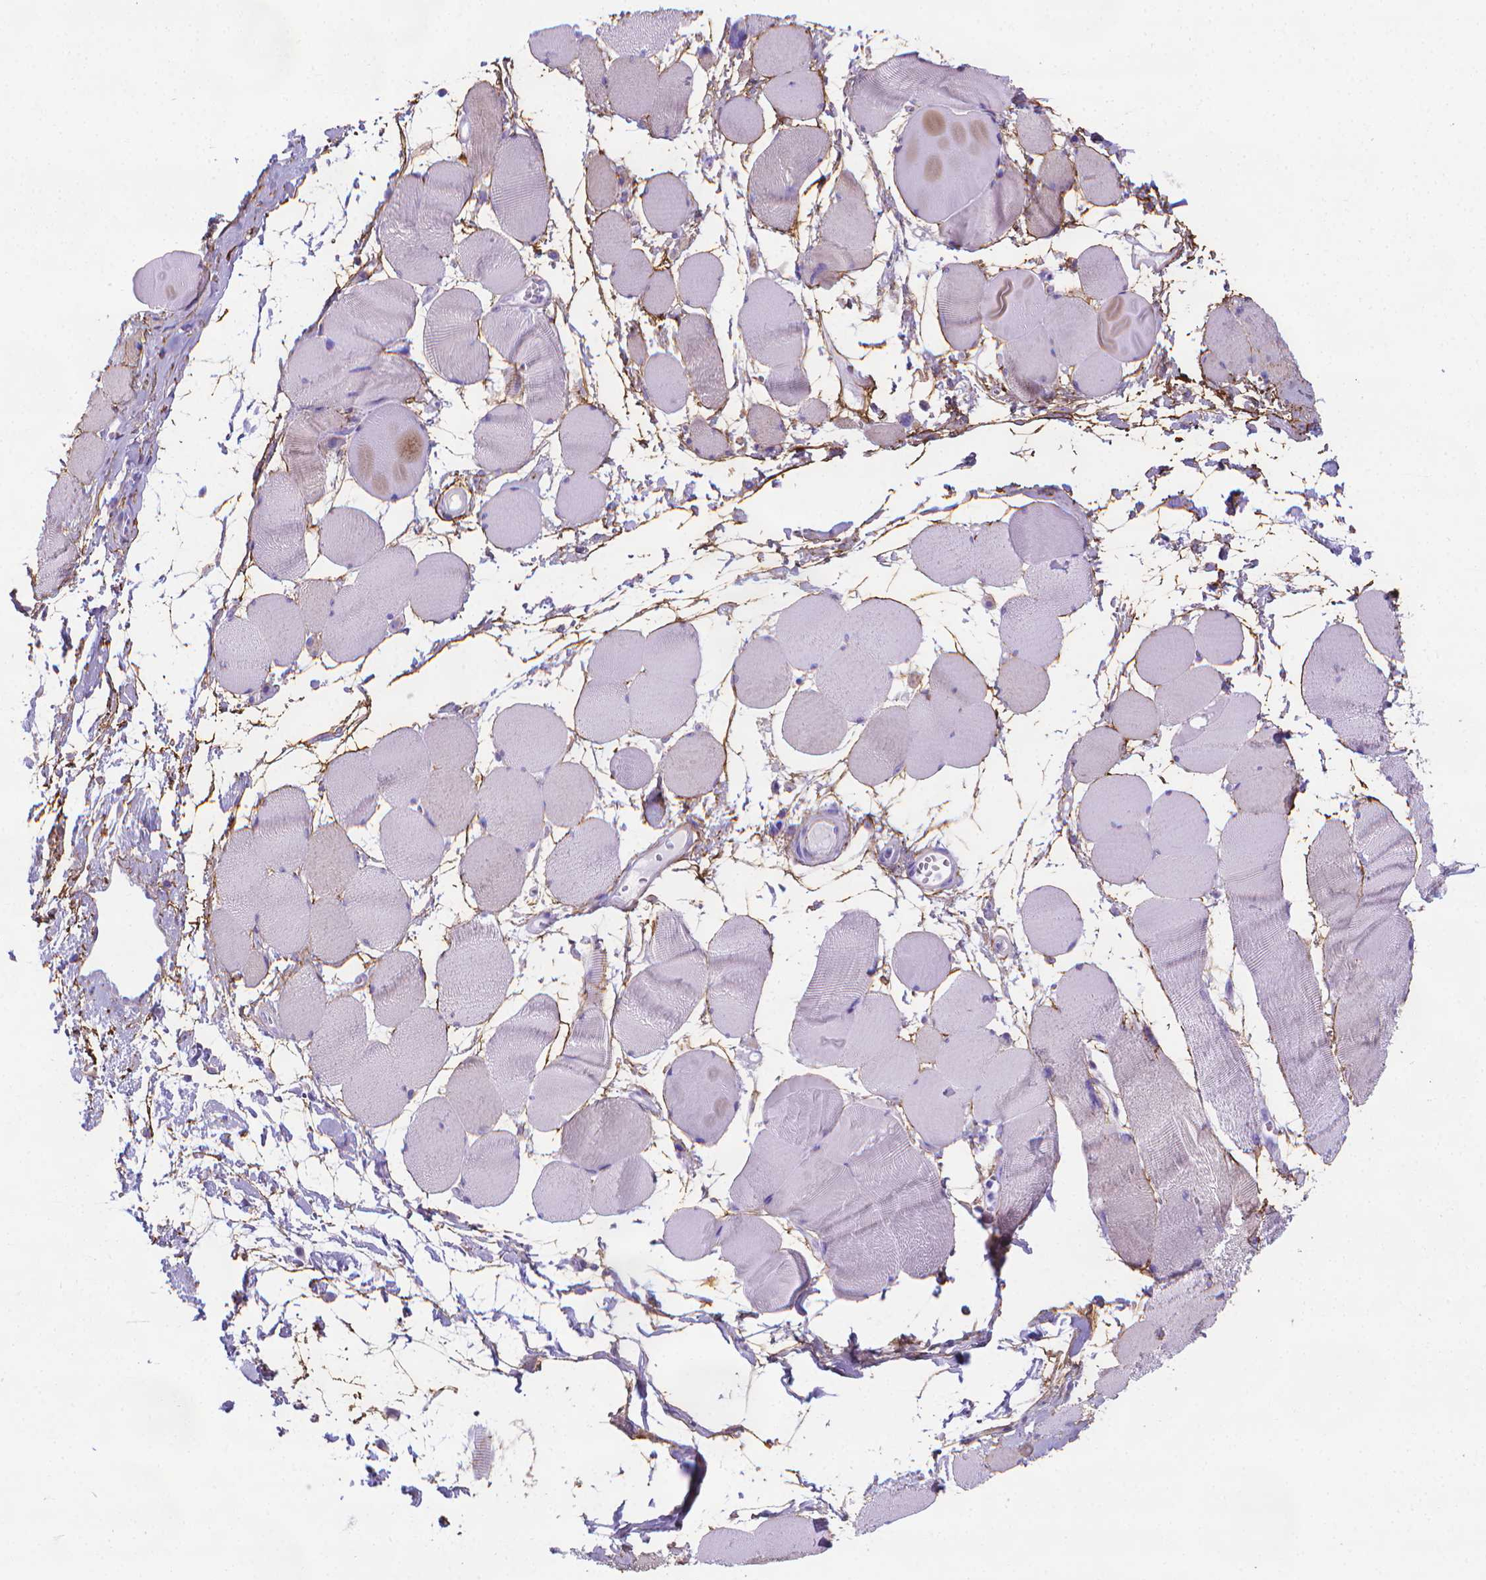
{"staining": {"intensity": "negative", "quantity": "none", "location": "none"}, "tissue": "skeletal muscle", "cell_type": "Myocytes", "image_type": "normal", "snomed": [{"axis": "morphology", "description": "Normal tissue, NOS"}, {"axis": "topography", "description": "Skeletal muscle"}], "caption": "There is no significant expression in myocytes of skeletal muscle. (Stains: DAB immunohistochemistry with hematoxylin counter stain, Microscopy: brightfield microscopy at high magnification).", "gene": "MFAP2", "patient": {"sex": "female", "age": 75}}